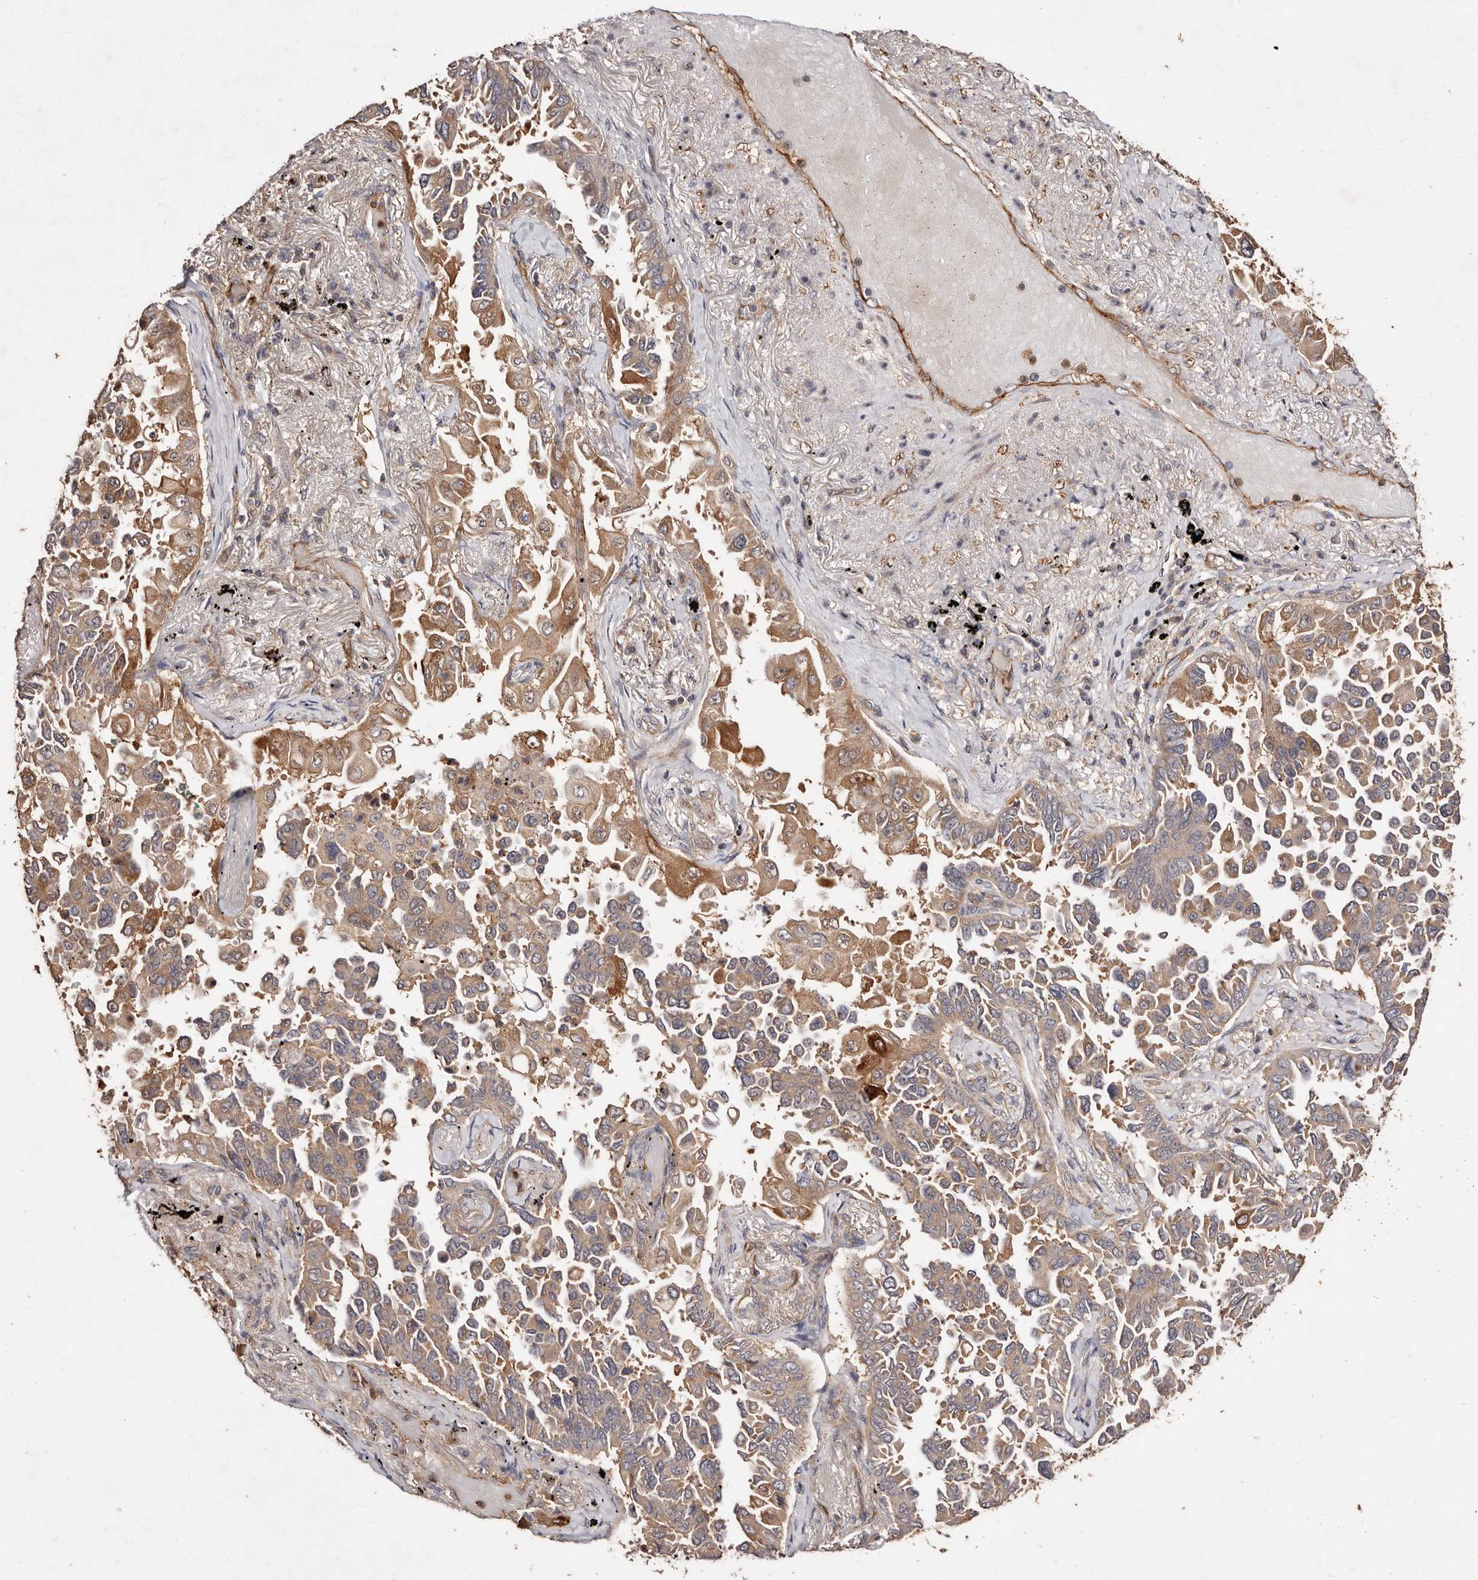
{"staining": {"intensity": "moderate", "quantity": ">75%", "location": "cytoplasmic/membranous"}, "tissue": "lung cancer", "cell_type": "Tumor cells", "image_type": "cancer", "snomed": [{"axis": "morphology", "description": "Adenocarcinoma, NOS"}, {"axis": "topography", "description": "Lung"}], "caption": "Protein staining demonstrates moderate cytoplasmic/membranous expression in about >75% of tumor cells in lung adenocarcinoma. (IHC, brightfield microscopy, high magnification).", "gene": "CCL14", "patient": {"sex": "female", "age": 67}}